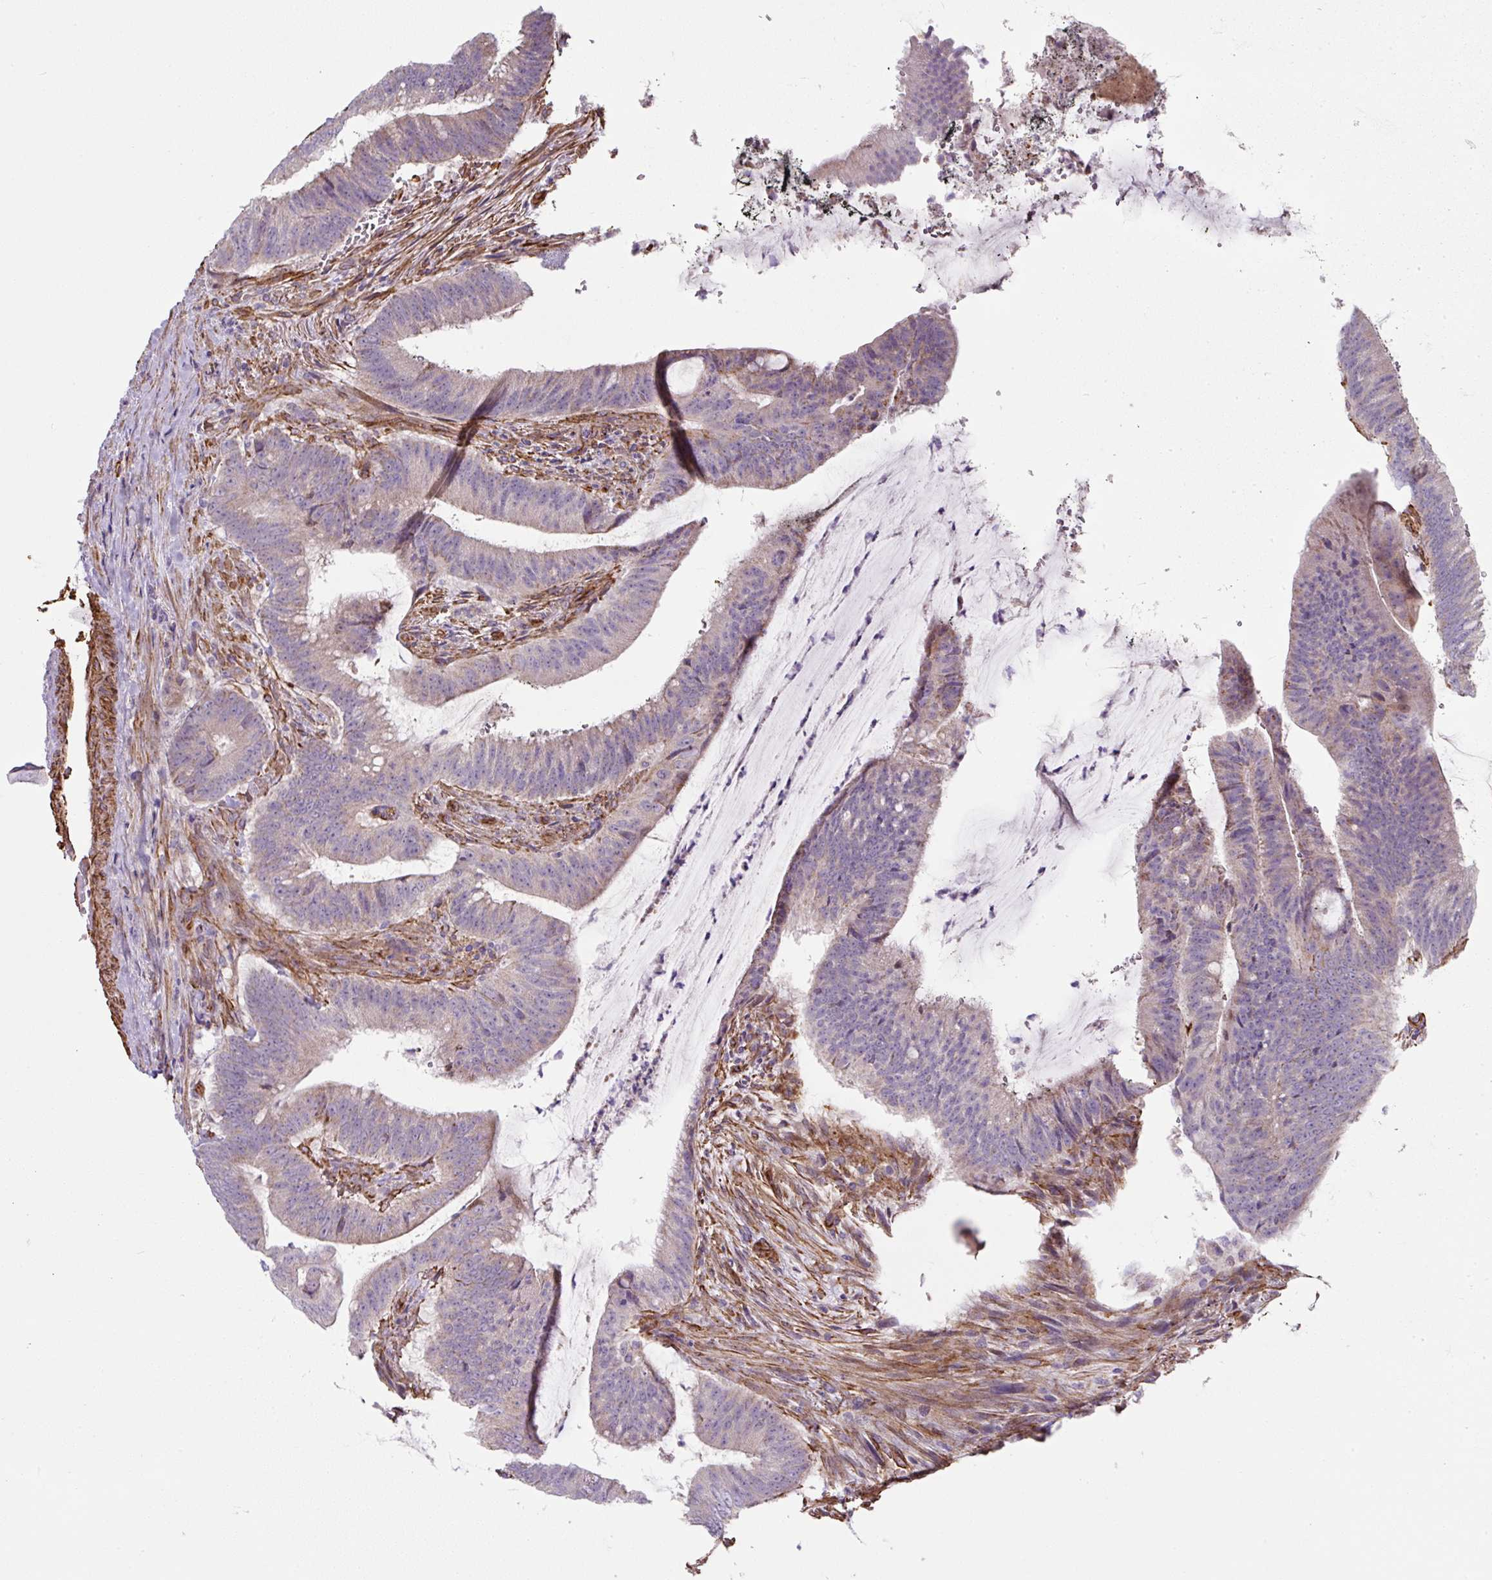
{"staining": {"intensity": "weak", "quantity": "25%-75%", "location": "cytoplasmic/membranous"}, "tissue": "colorectal cancer", "cell_type": "Tumor cells", "image_type": "cancer", "snomed": [{"axis": "morphology", "description": "Adenocarcinoma, NOS"}, {"axis": "topography", "description": "Colon"}], "caption": "A photomicrograph of colorectal cancer stained for a protein exhibits weak cytoplasmic/membranous brown staining in tumor cells. (brown staining indicates protein expression, while blue staining denotes nuclei).", "gene": "ANKUB1", "patient": {"sex": "female", "age": 43}}